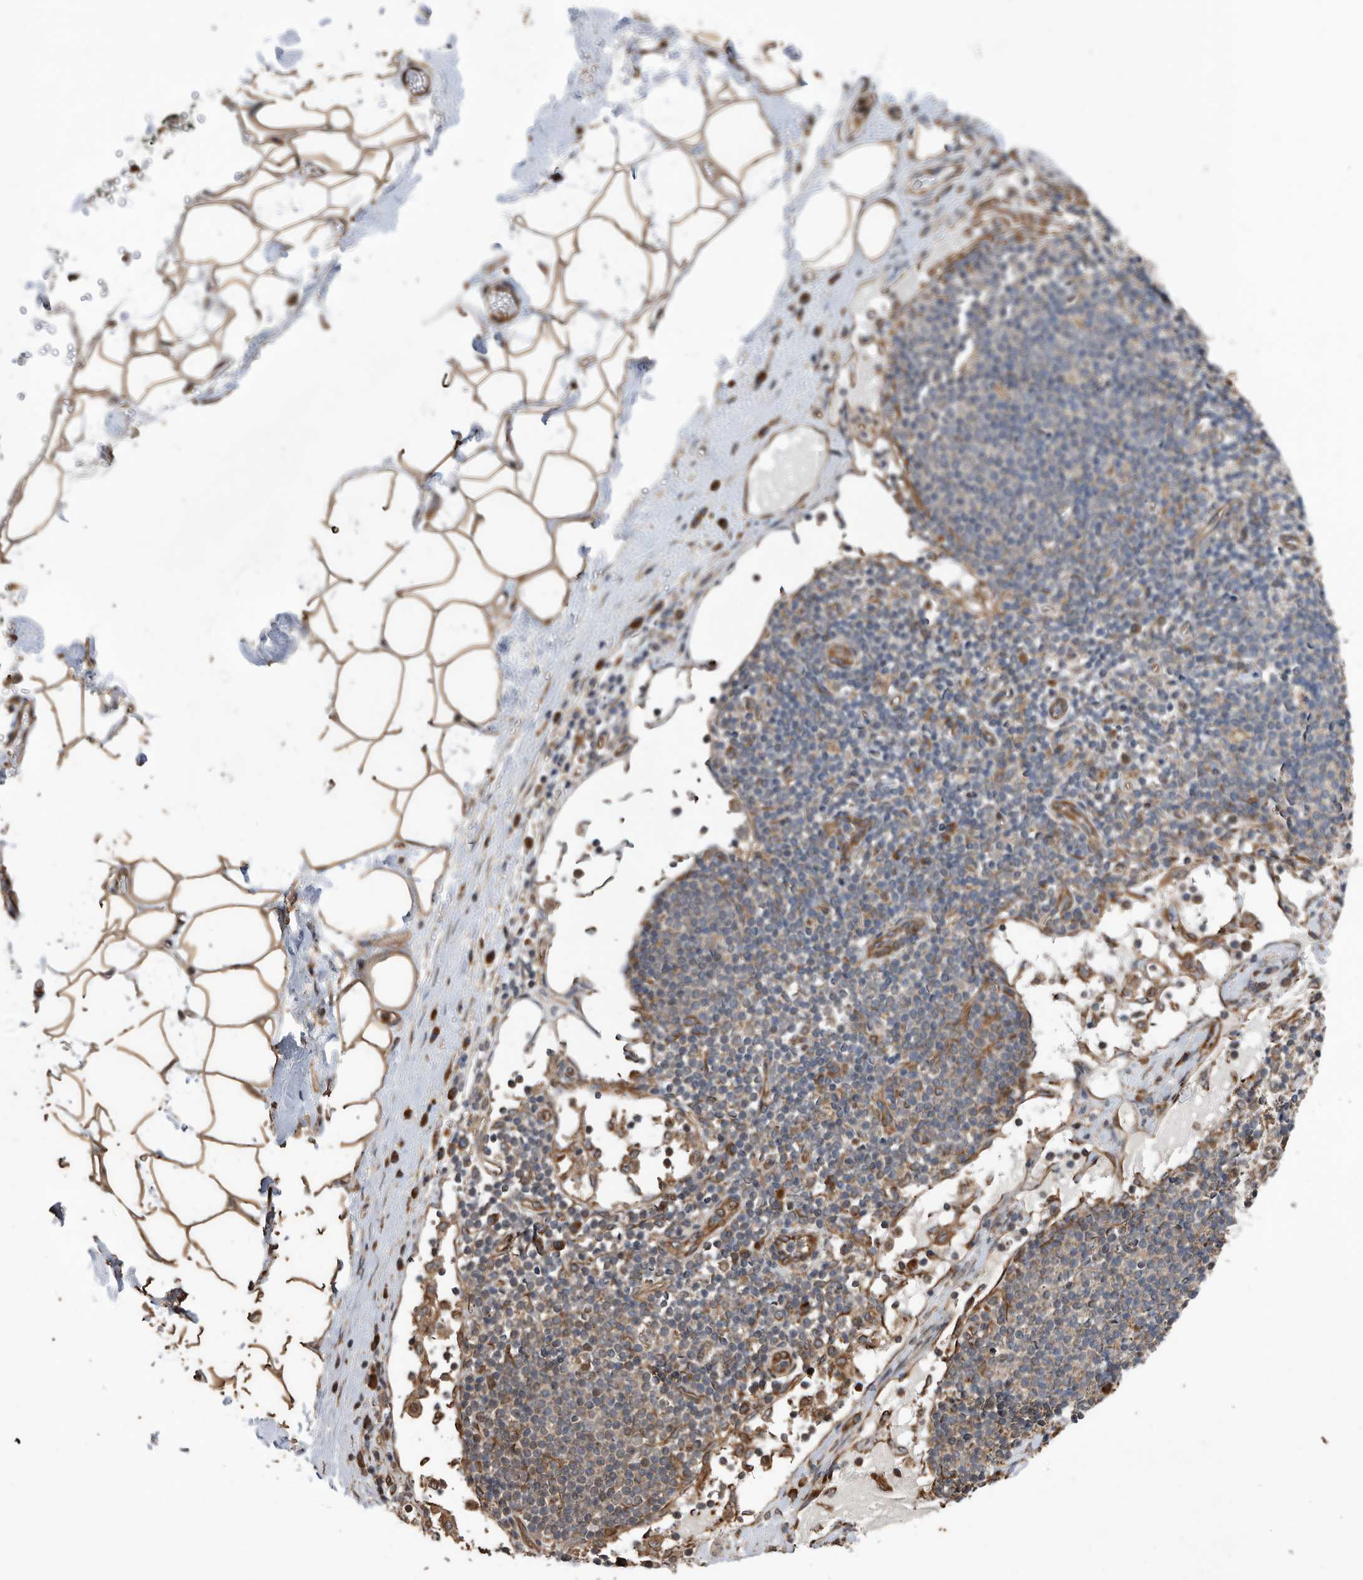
{"staining": {"intensity": "moderate", "quantity": ">75%", "location": "cytoplasmic/membranous"}, "tissue": "adipose tissue", "cell_type": "Adipocytes", "image_type": "normal", "snomed": [{"axis": "morphology", "description": "Normal tissue, NOS"}, {"axis": "morphology", "description": "Adenocarcinoma, NOS"}, {"axis": "topography", "description": "Pancreas"}, {"axis": "topography", "description": "Peripheral nerve tissue"}], "caption": "The micrograph shows immunohistochemical staining of benign adipose tissue. There is moderate cytoplasmic/membranous positivity is present in approximately >75% of adipocytes.", "gene": "SERINC2", "patient": {"sex": "male", "age": 59}}